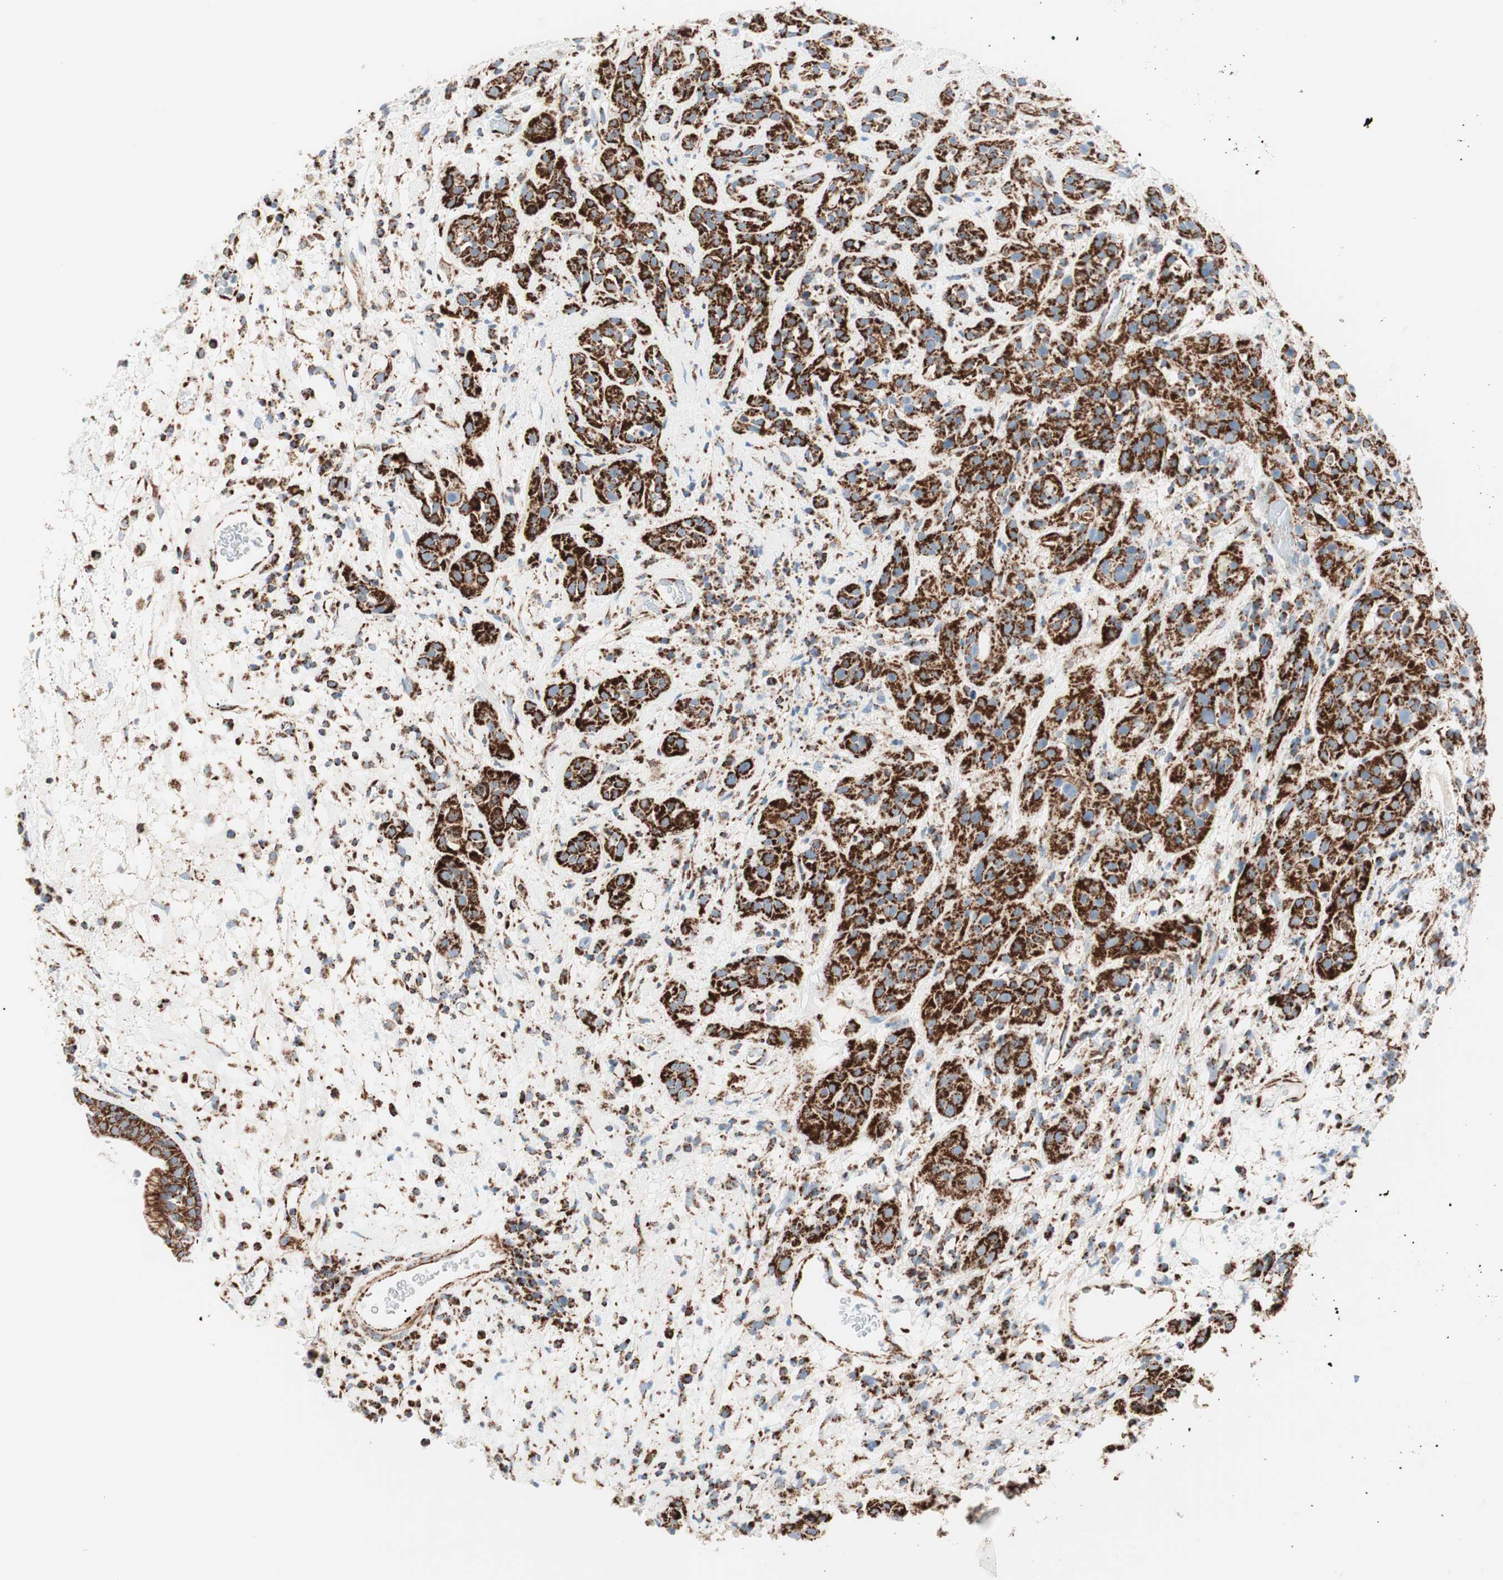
{"staining": {"intensity": "strong", "quantity": ">75%", "location": "cytoplasmic/membranous"}, "tissue": "head and neck cancer", "cell_type": "Tumor cells", "image_type": "cancer", "snomed": [{"axis": "morphology", "description": "Squamous cell carcinoma, NOS"}, {"axis": "topography", "description": "Head-Neck"}], "caption": "Protein staining of squamous cell carcinoma (head and neck) tissue displays strong cytoplasmic/membranous expression in about >75% of tumor cells.", "gene": "TOMM20", "patient": {"sex": "male", "age": 62}}